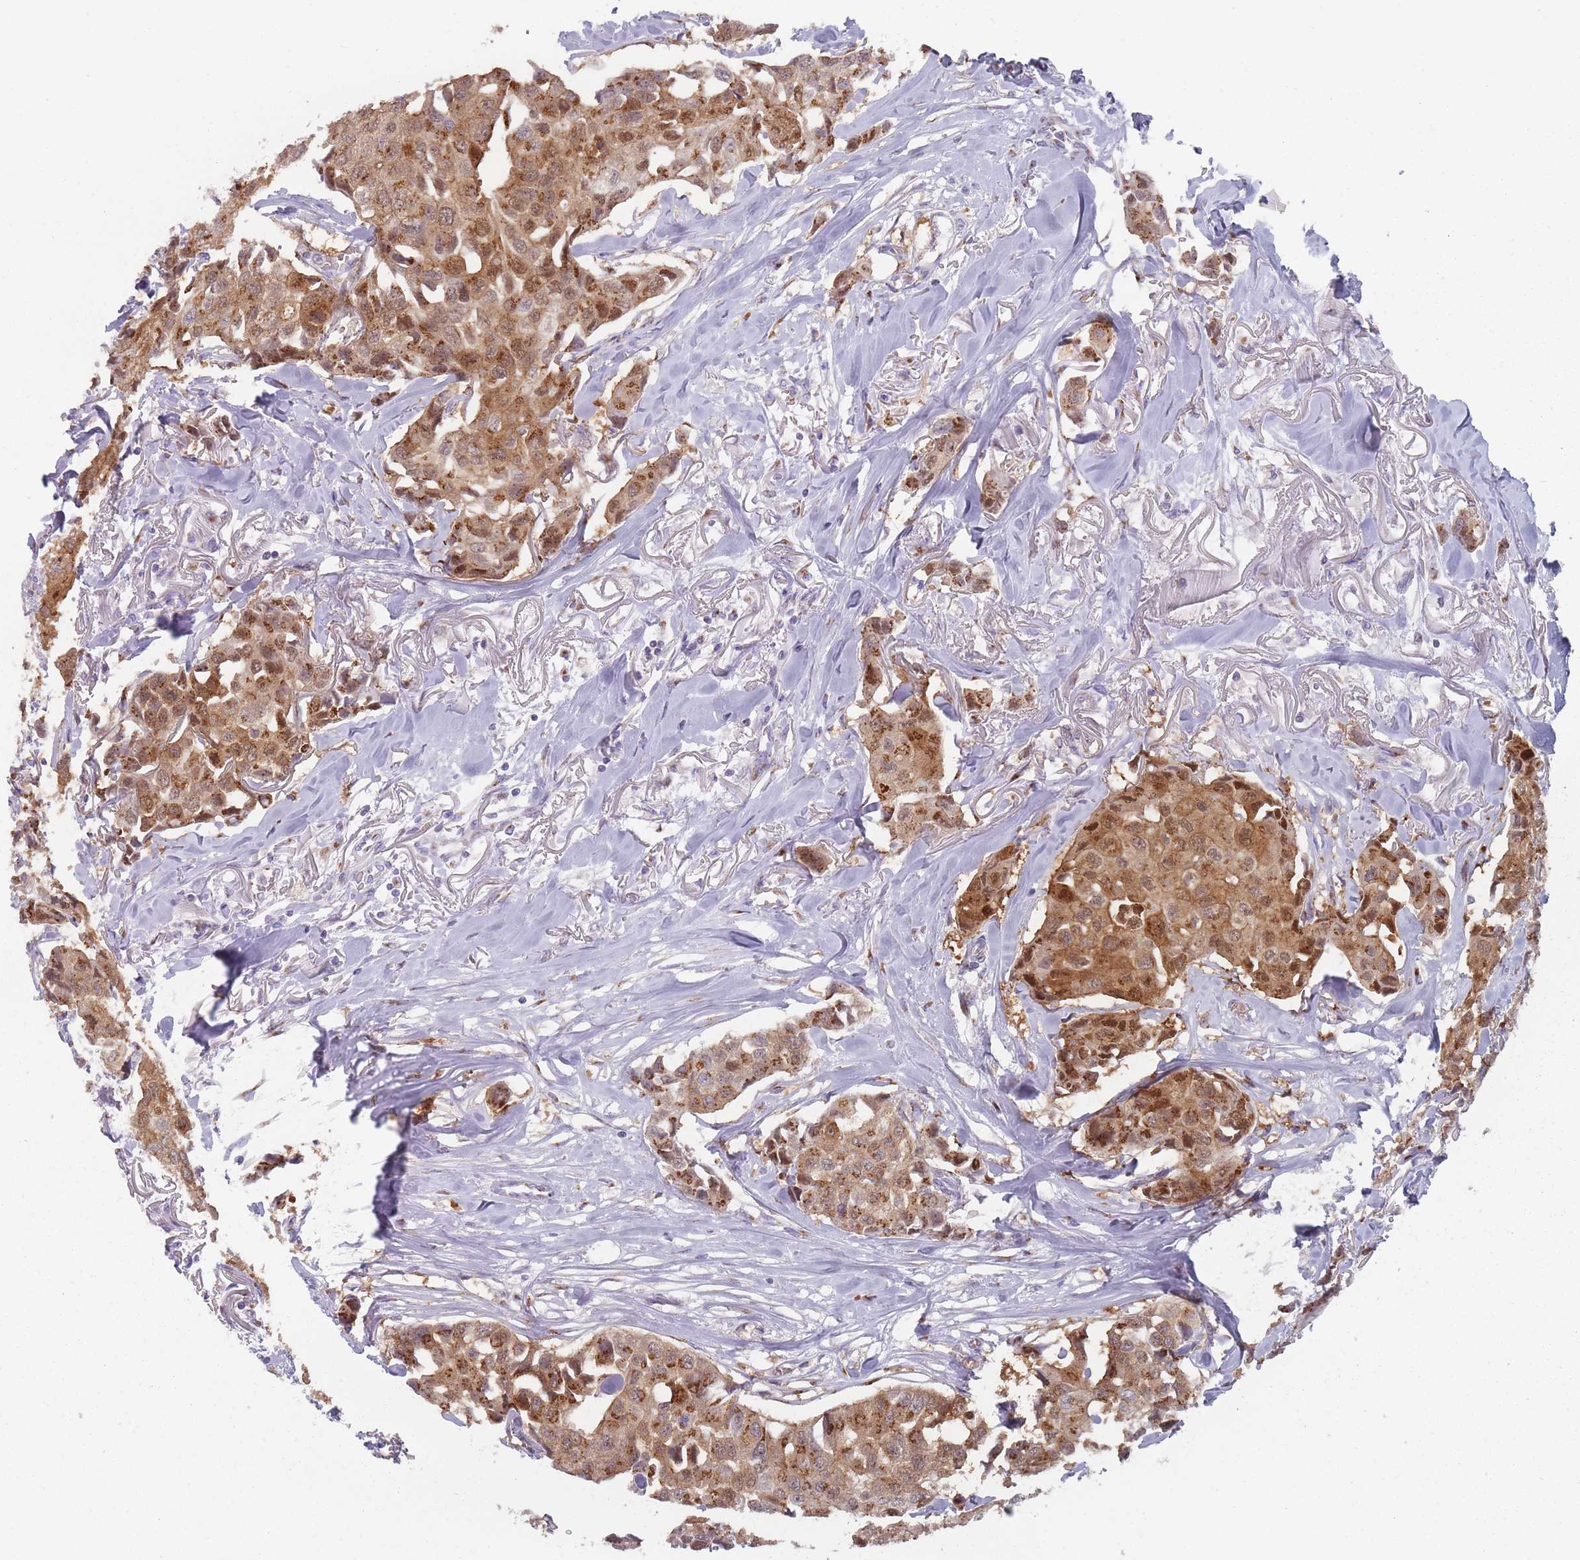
{"staining": {"intensity": "moderate", "quantity": ">75%", "location": "cytoplasmic/membranous,nuclear"}, "tissue": "breast cancer", "cell_type": "Tumor cells", "image_type": "cancer", "snomed": [{"axis": "morphology", "description": "Duct carcinoma"}, {"axis": "topography", "description": "Breast"}], "caption": "Immunohistochemistry (IHC) of breast intraductal carcinoma shows medium levels of moderate cytoplasmic/membranous and nuclear positivity in about >75% of tumor cells.", "gene": "MAN1B1", "patient": {"sex": "female", "age": 80}}